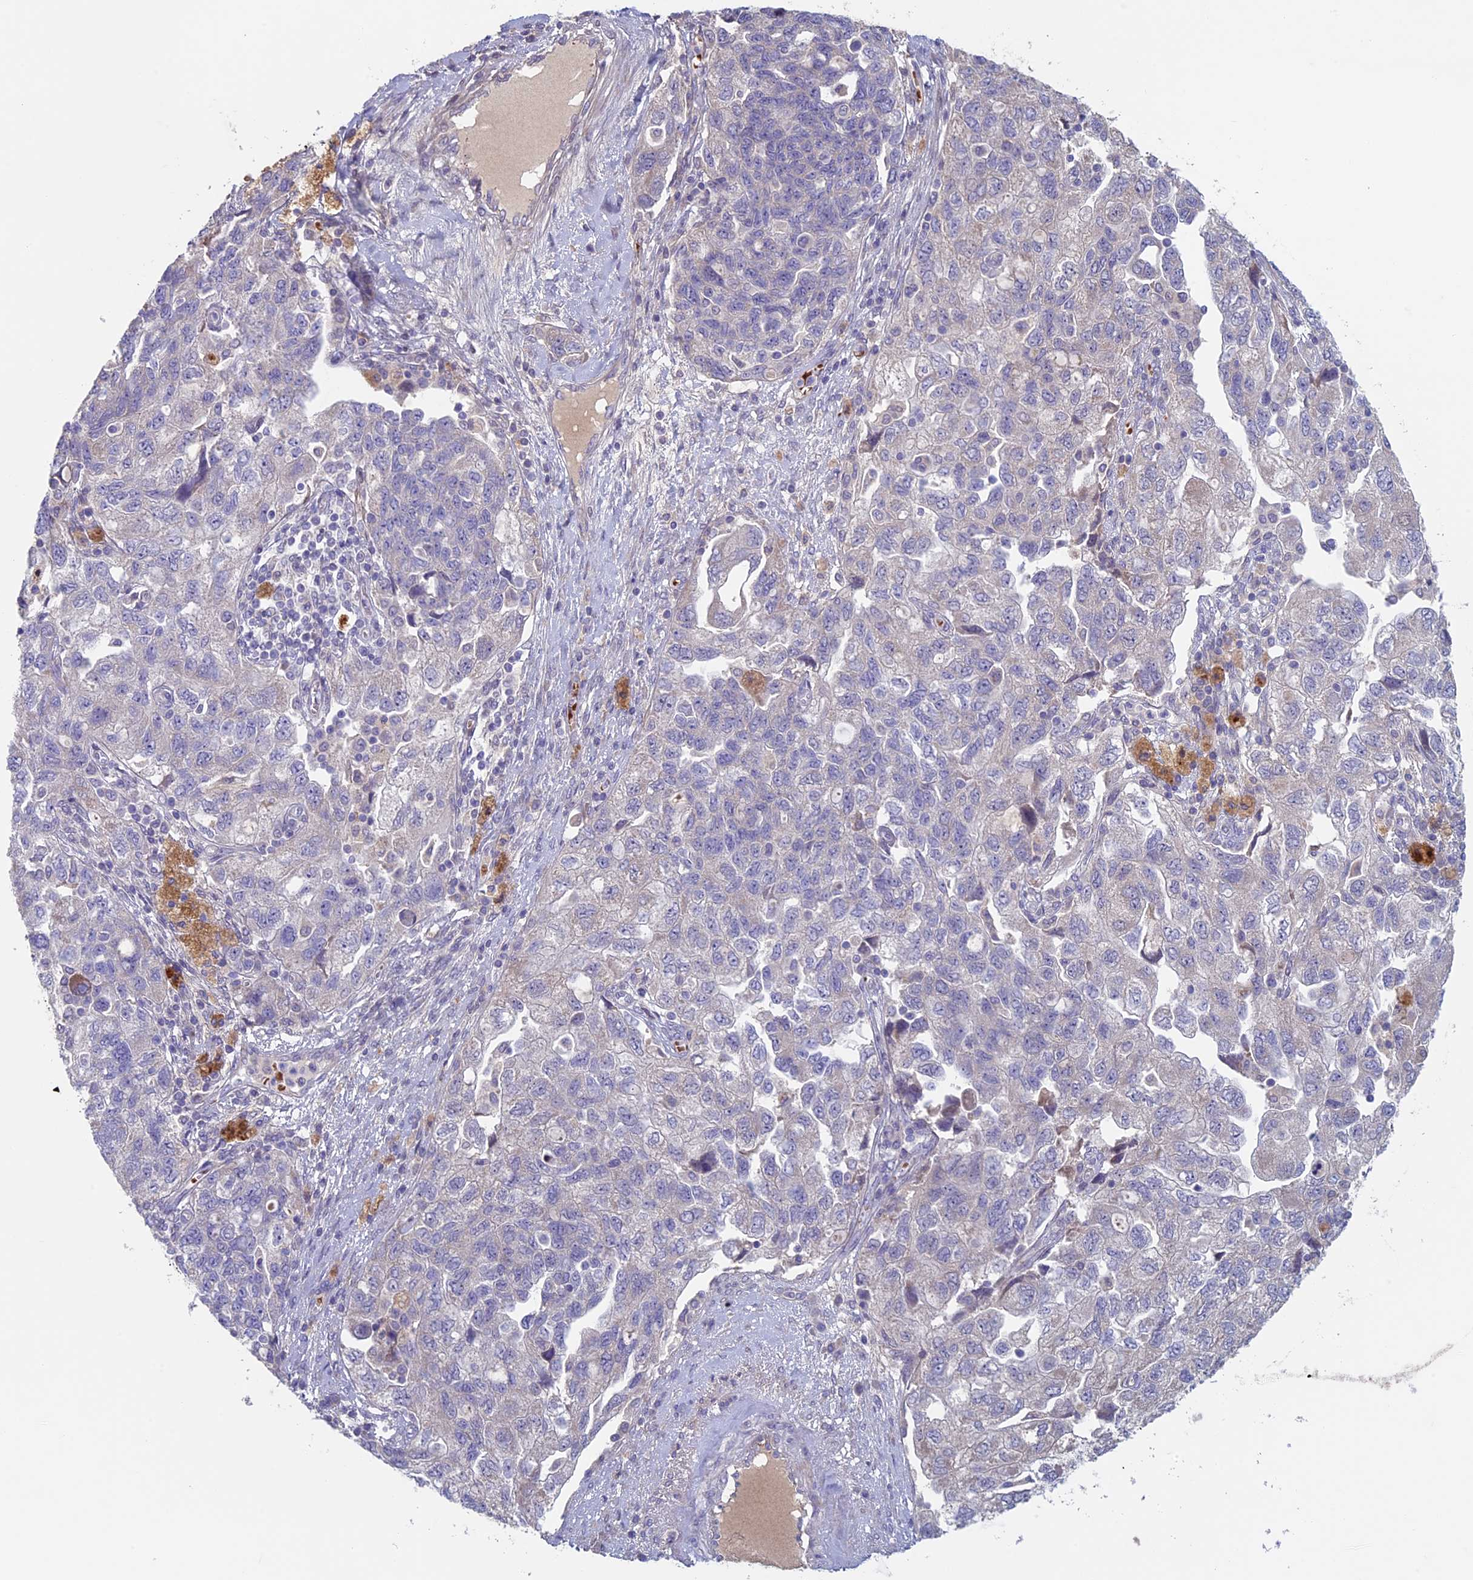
{"staining": {"intensity": "negative", "quantity": "none", "location": "none"}, "tissue": "ovarian cancer", "cell_type": "Tumor cells", "image_type": "cancer", "snomed": [{"axis": "morphology", "description": "Carcinoma, NOS"}, {"axis": "morphology", "description": "Cystadenocarcinoma, serous, NOS"}, {"axis": "topography", "description": "Ovary"}], "caption": "A high-resolution micrograph shows immunohistochemistry (IHC) staining of ovarian cancer (serous cystadenocarcinoma), which displays no significant staining in tumor cells. Brightfield microscopy of immunohistochemistry stained with DAB (brown) and hematoxylin (blue), captured at high magnification.", "gene": "RCCD1", "patient": {"sex": "female", "age": 69}}